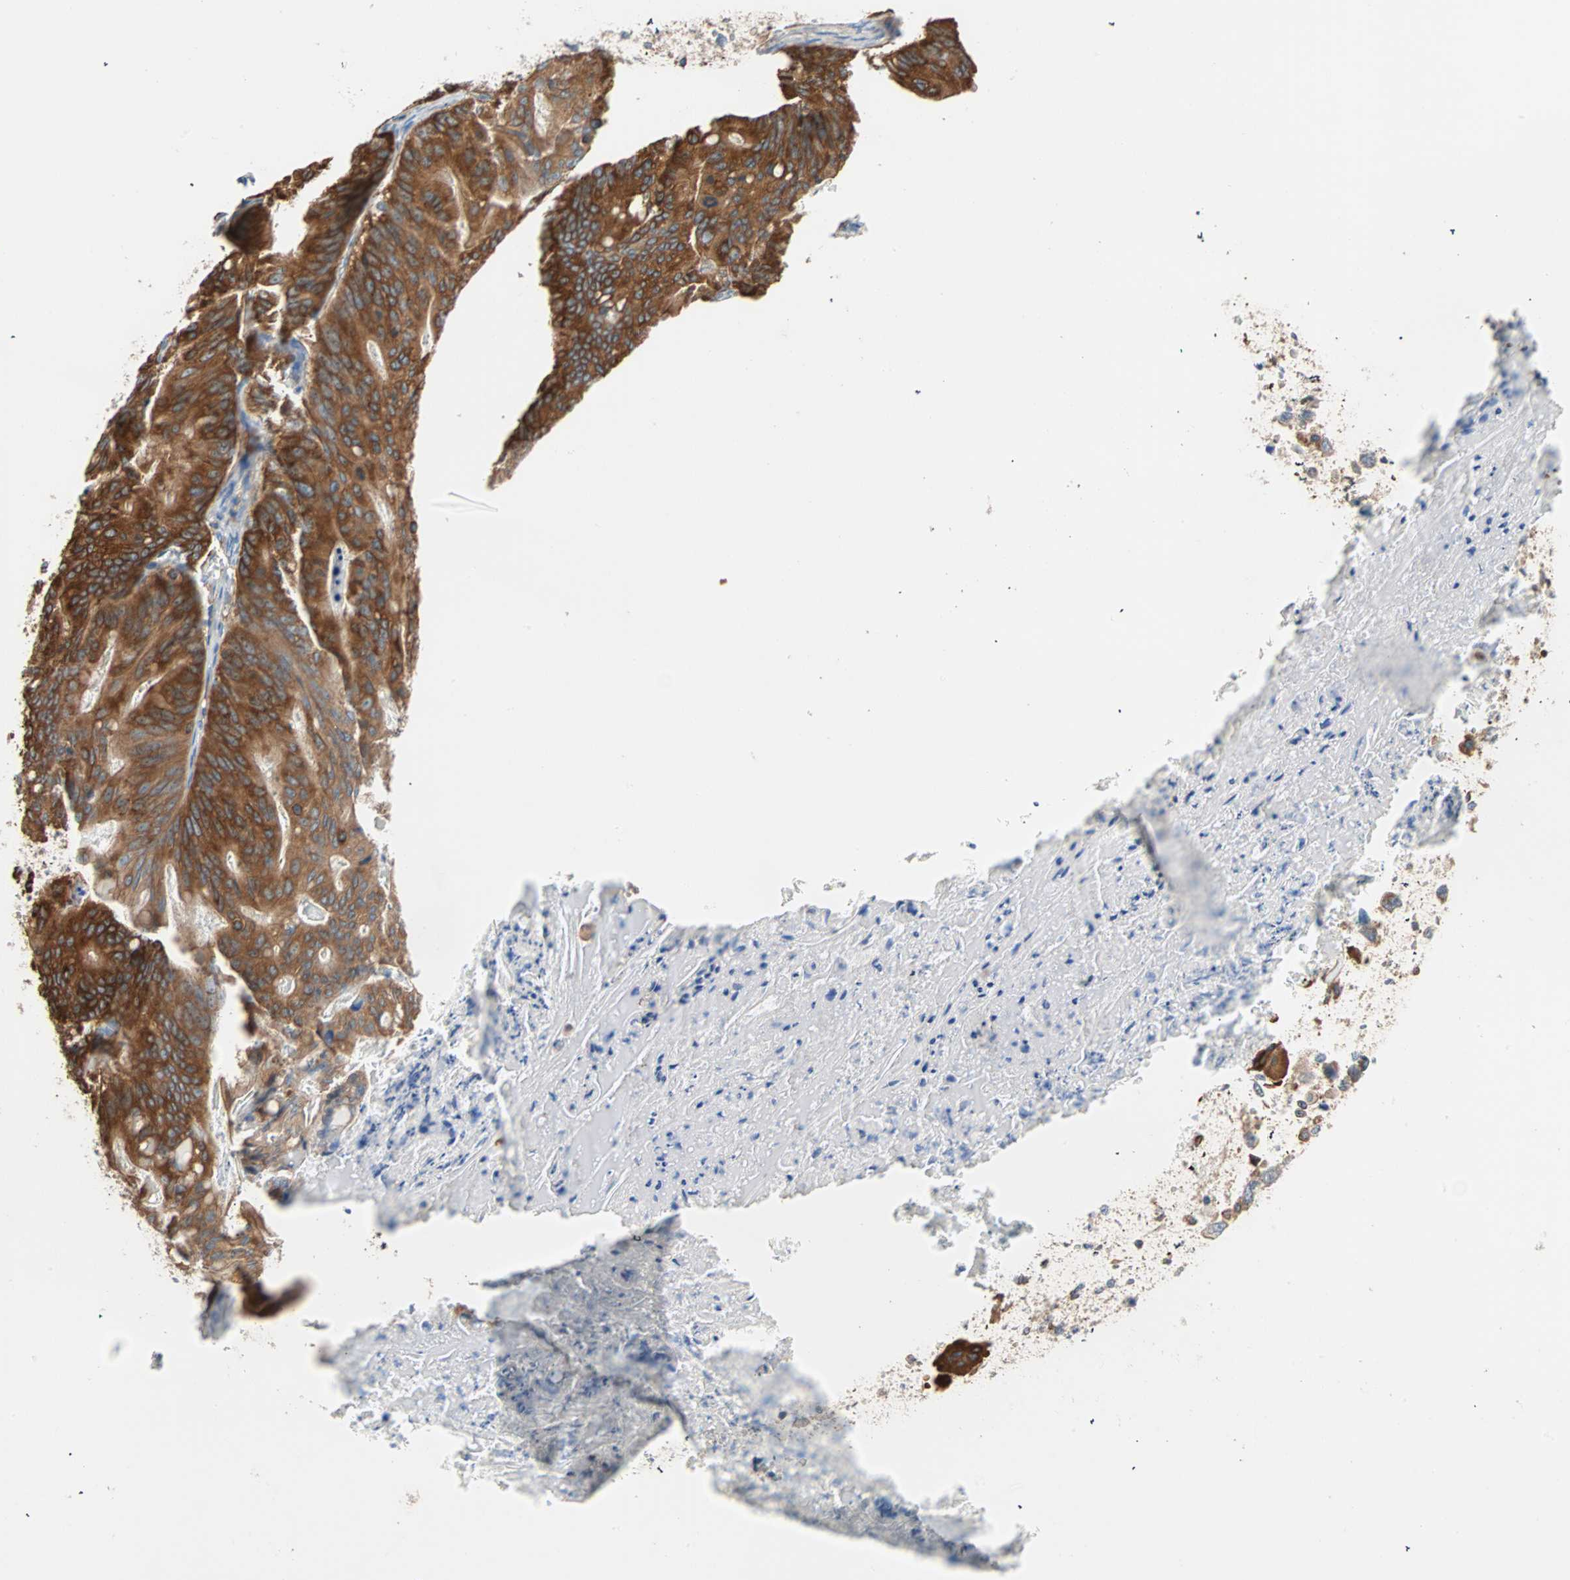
{"staining": {"intensity": "strong", "quantity": ">75%", "location": "cytoplasmic/membranous"}, "tissue": "ovarian cancer", "cell_type": "Tumor cells", "image_type": "cancer", "snomed": [{"axis": "morphology", "description": "Cystadenocarcinoma, mucinous, NOS"}, {"axis": "topography", "description": "Ovary"}], "caption": "DAB (3,3'-diaminobenzidine) immunohistochemical staining of ovarian cancer displays strong cytoplasmic/membranous protein expression in approximately >75% of tumor cells.", "gene": "EEF2", "patient": {"sex": "female", "age": 37}}